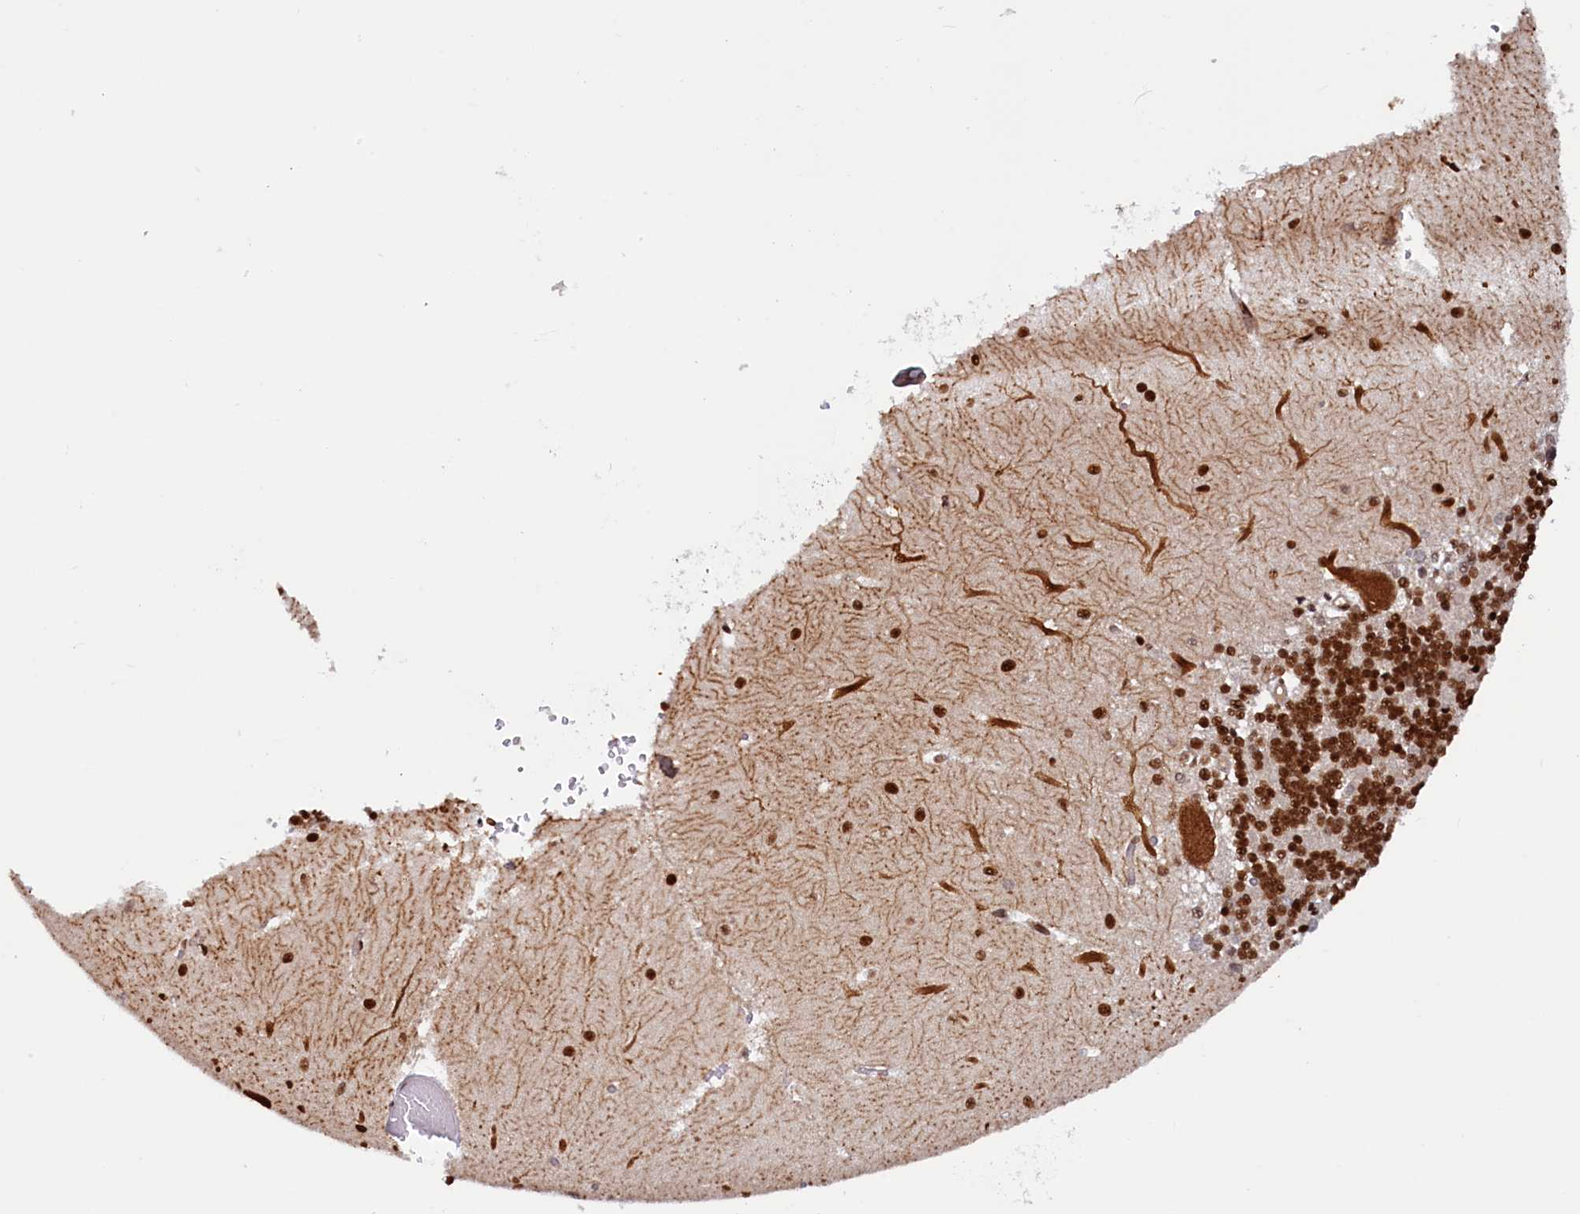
{"staining": {"intensity": "strong", "quantity": ">75%", "location": "nuclear"}, "tissue": "cerebellum", "cell_type": "Cells in granular layer", "image_type": "normal", "snomed": [{"axis": "morphology", "description": "Normal tissue, NOS"}, {"axis": "topography", "description": "Cerebellum"}], "caption": "A high amount of strong nuclear staining is appreciated in approximately >75% of cells in granular layer in normal cerebellum.", "gene": "ZC3H18", "patient": {"sex": "male", "age": 37}}